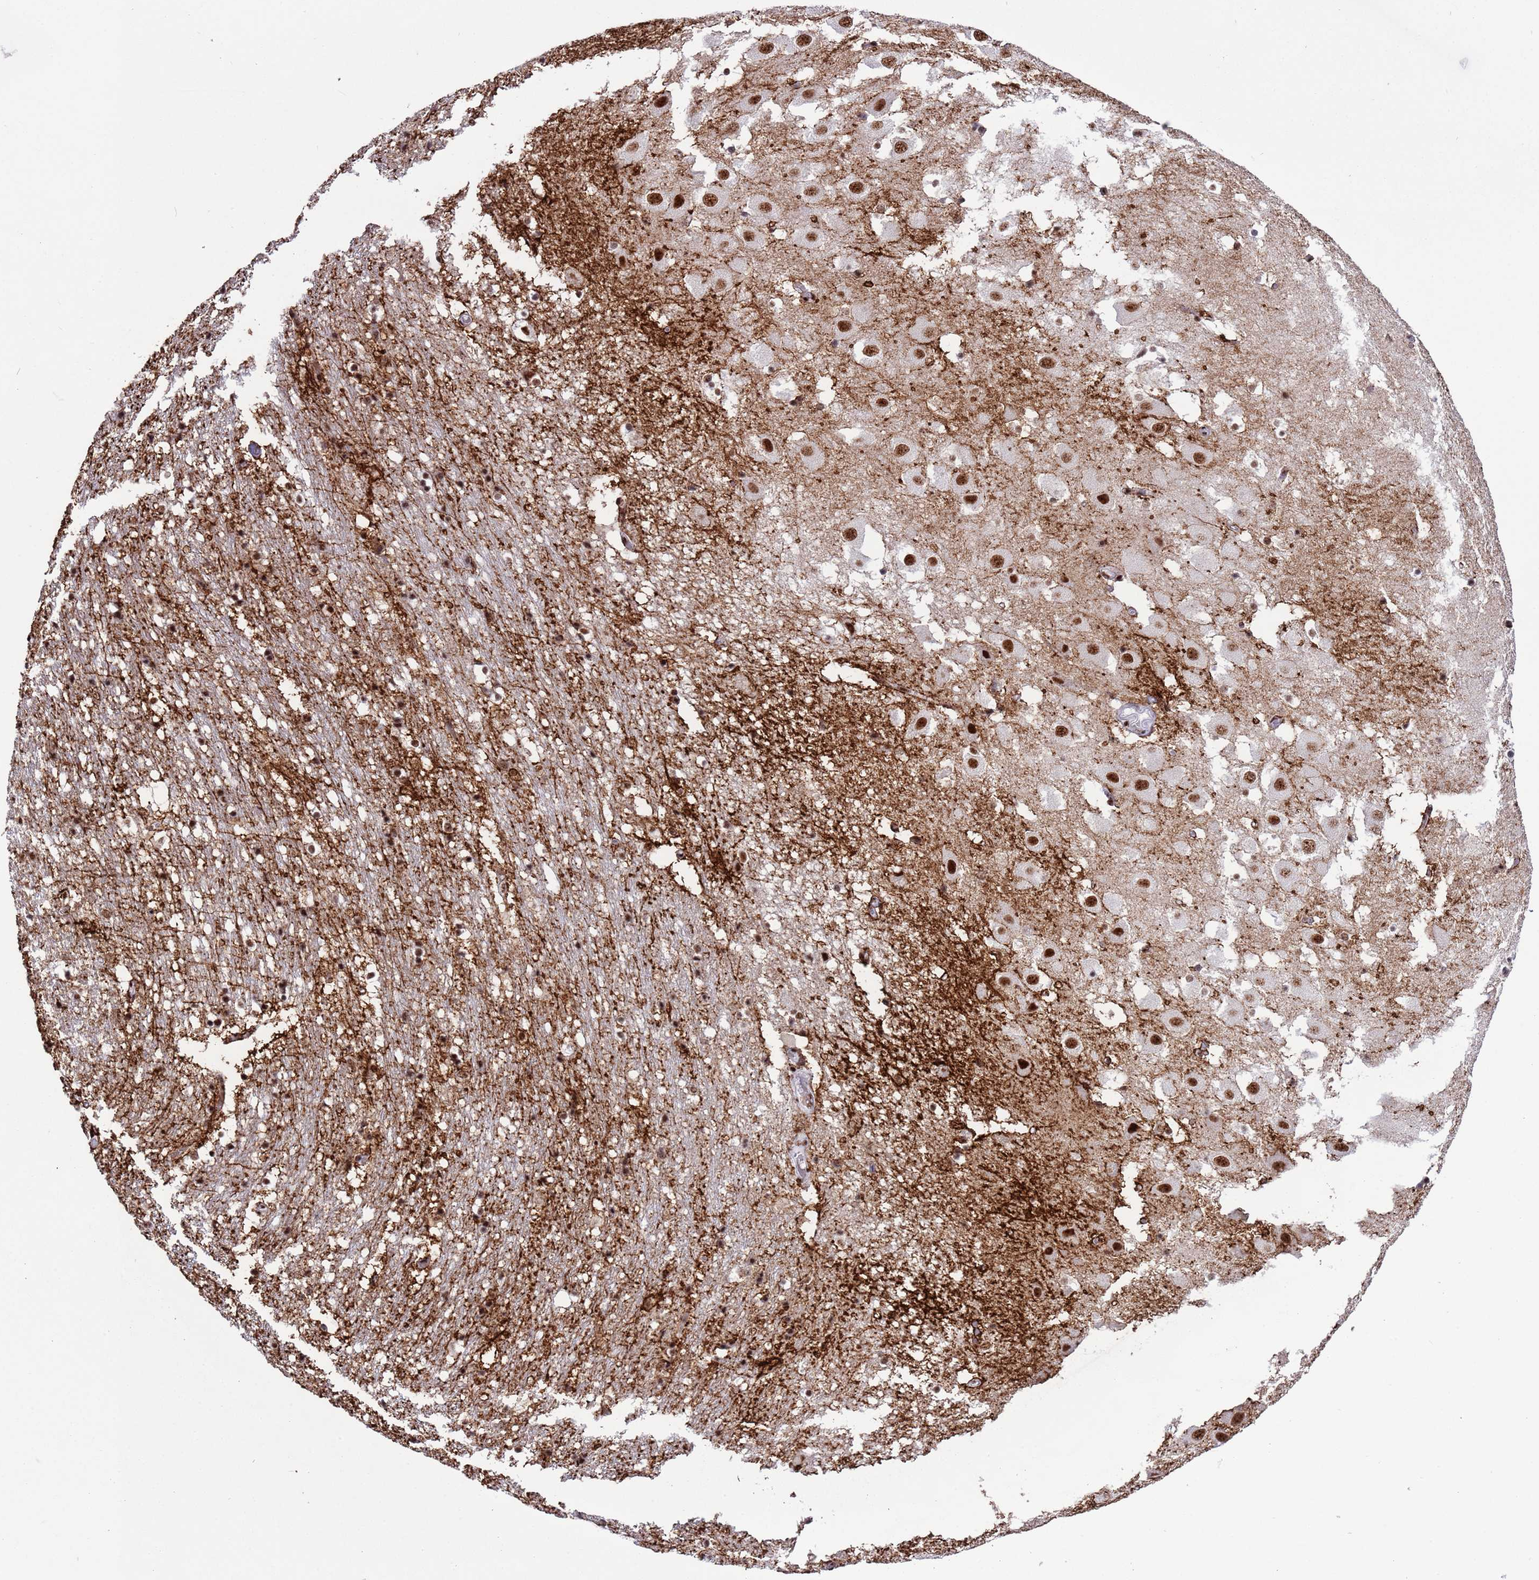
{"staining": {"intensity": "strong", "quantity": "25%-75%", "location": "nuclear"}, "tissue": "hippocampus", "cell_type": "Glial cells", "image_type": "normal", "snomed": [{"axis": "morphology", "description": "Normal tissue, NOS"}, {"axis": "topography", "description": "Hippocampus"}], "caption": "DAB immunohistochemical staining of benign human hippocampus displays strong nuclear protein staining in about 25%-75% of glial cells. (brown staining indicates protein expression, while blue staining denotes nuclei).", "gene": "THOC2", "patient": {"sex": "female", "age": 52}}